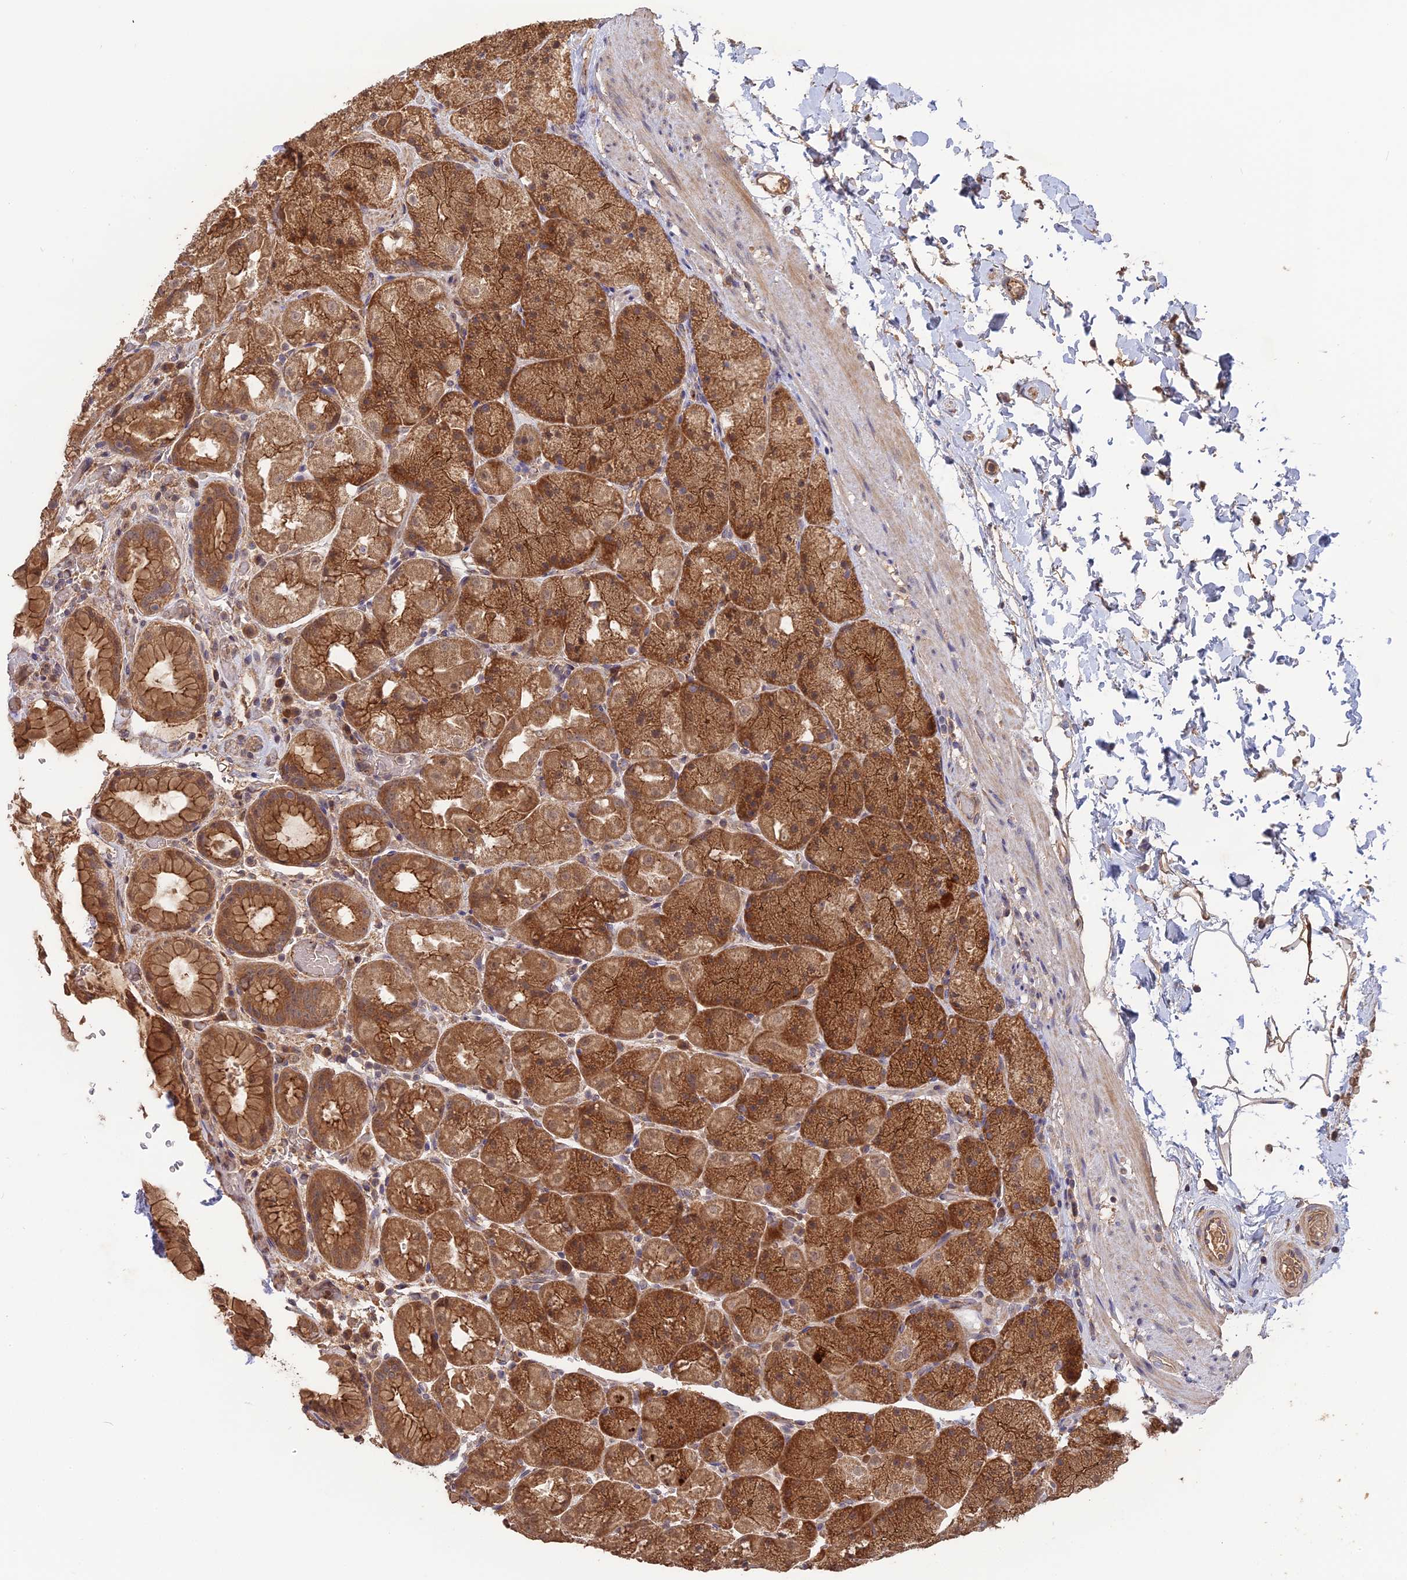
{"staining": {"intensity": "strong", "quantity": ">75%", "location": "cytoplasmic/membranous"}, "tissue": "stomach", "cell_type": "Glandular cells", "image_type": "normal", "snomed": [{"axis": "morphology", "description": "Normal tissue, NOS"}, {"axis": "topography", "description": "Stomach, upper"}, {"axis": "topography", "description": "Stomach, lower"}], "caption": "Glandular cells reveal high levels of strong cytoplasmic/membranous staining in approximately >75% of cells in unremarkable human stomach.", "gene": "ARHGAP40", "patient": {"sex": "male", "age": 67}}